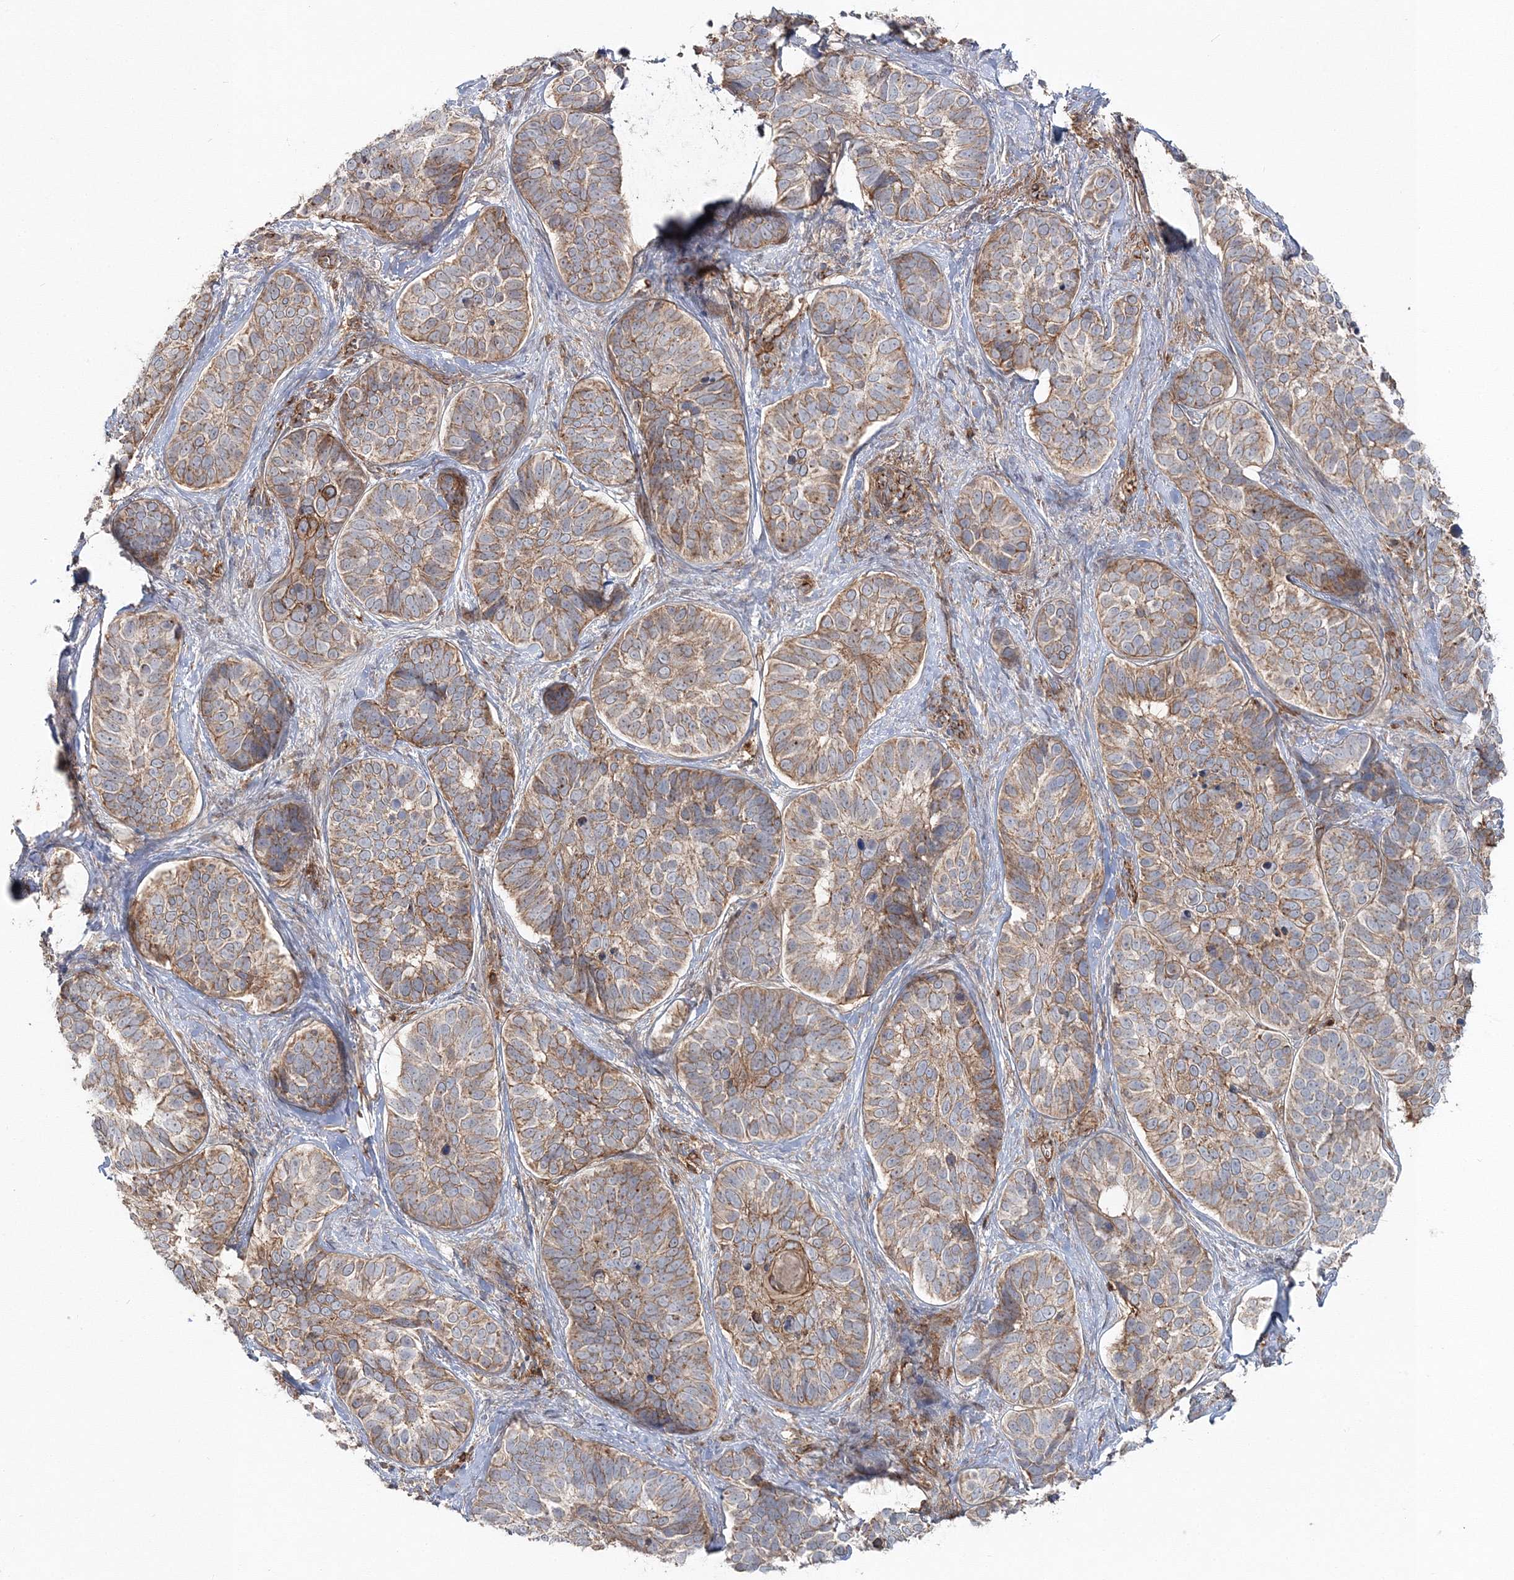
{"staining": {"intensity": "weak", "quantity": ">75%", "location": "cytoplasmic/membranous"}, "tissue": "skin cancer", "cell_type": "Tumor cells", "image_type": "cancer", "snomed": [{"axis": "morphology", "description": "Basal cell carcinoma"}, {"axis": "topography", "description": "Skin"}], "caption": "This image exhibits immunohistochemistry (IHC) staining of human basal cell carcinoma (skin), with low weak cytoplasmic/membranous positivity in about >75% of tumor cells.", "gene": "PCBD2", "patient": {"sex": "male", "age": 62}}